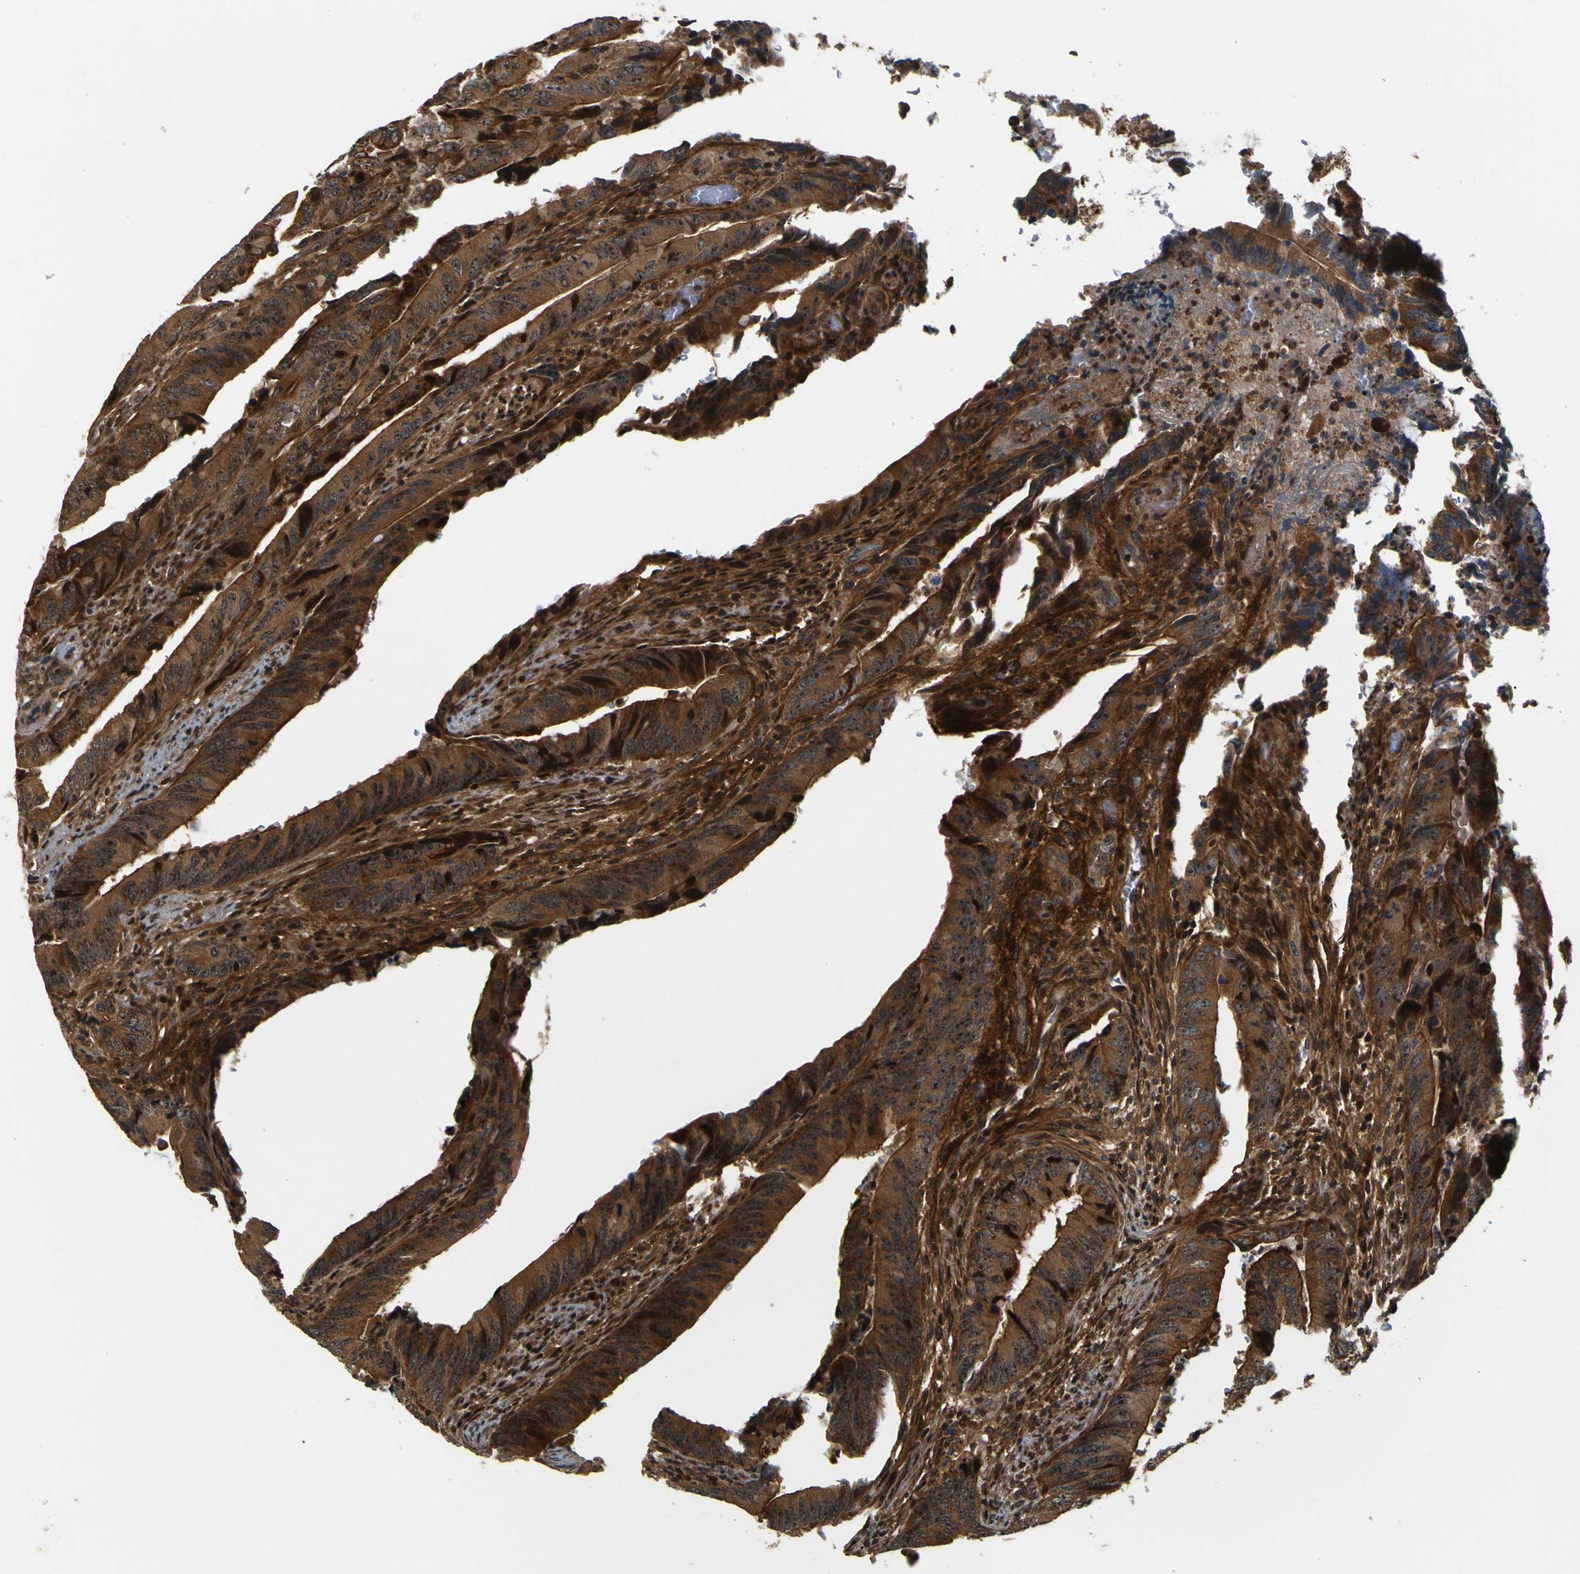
{"staining": {"intensity": "strong", "quantity": ">75%", "location": "cytoplasmic/membranous,nuclear"}, "tissue": "colorectal cancer", "cell_type": "Tumor cells", "image_type": "cancer", "snomed": [{"axis": "morphology", "description": "Normal tissue, NOS"}, {"axis": "morphology", "description": "Adenocarcinoma, NOS"}, {"axis": "topography", "description": "Colon"}], "caption": "A photomicrograph showing strong cytoplasmic/membranous and nuclear positivity in about >75% of tumor cells in colorectal cancer, as visualized by brown immunohistochemical staining.", "gene": "LRP4", "patient": {"sex": "male", "age": 56}}